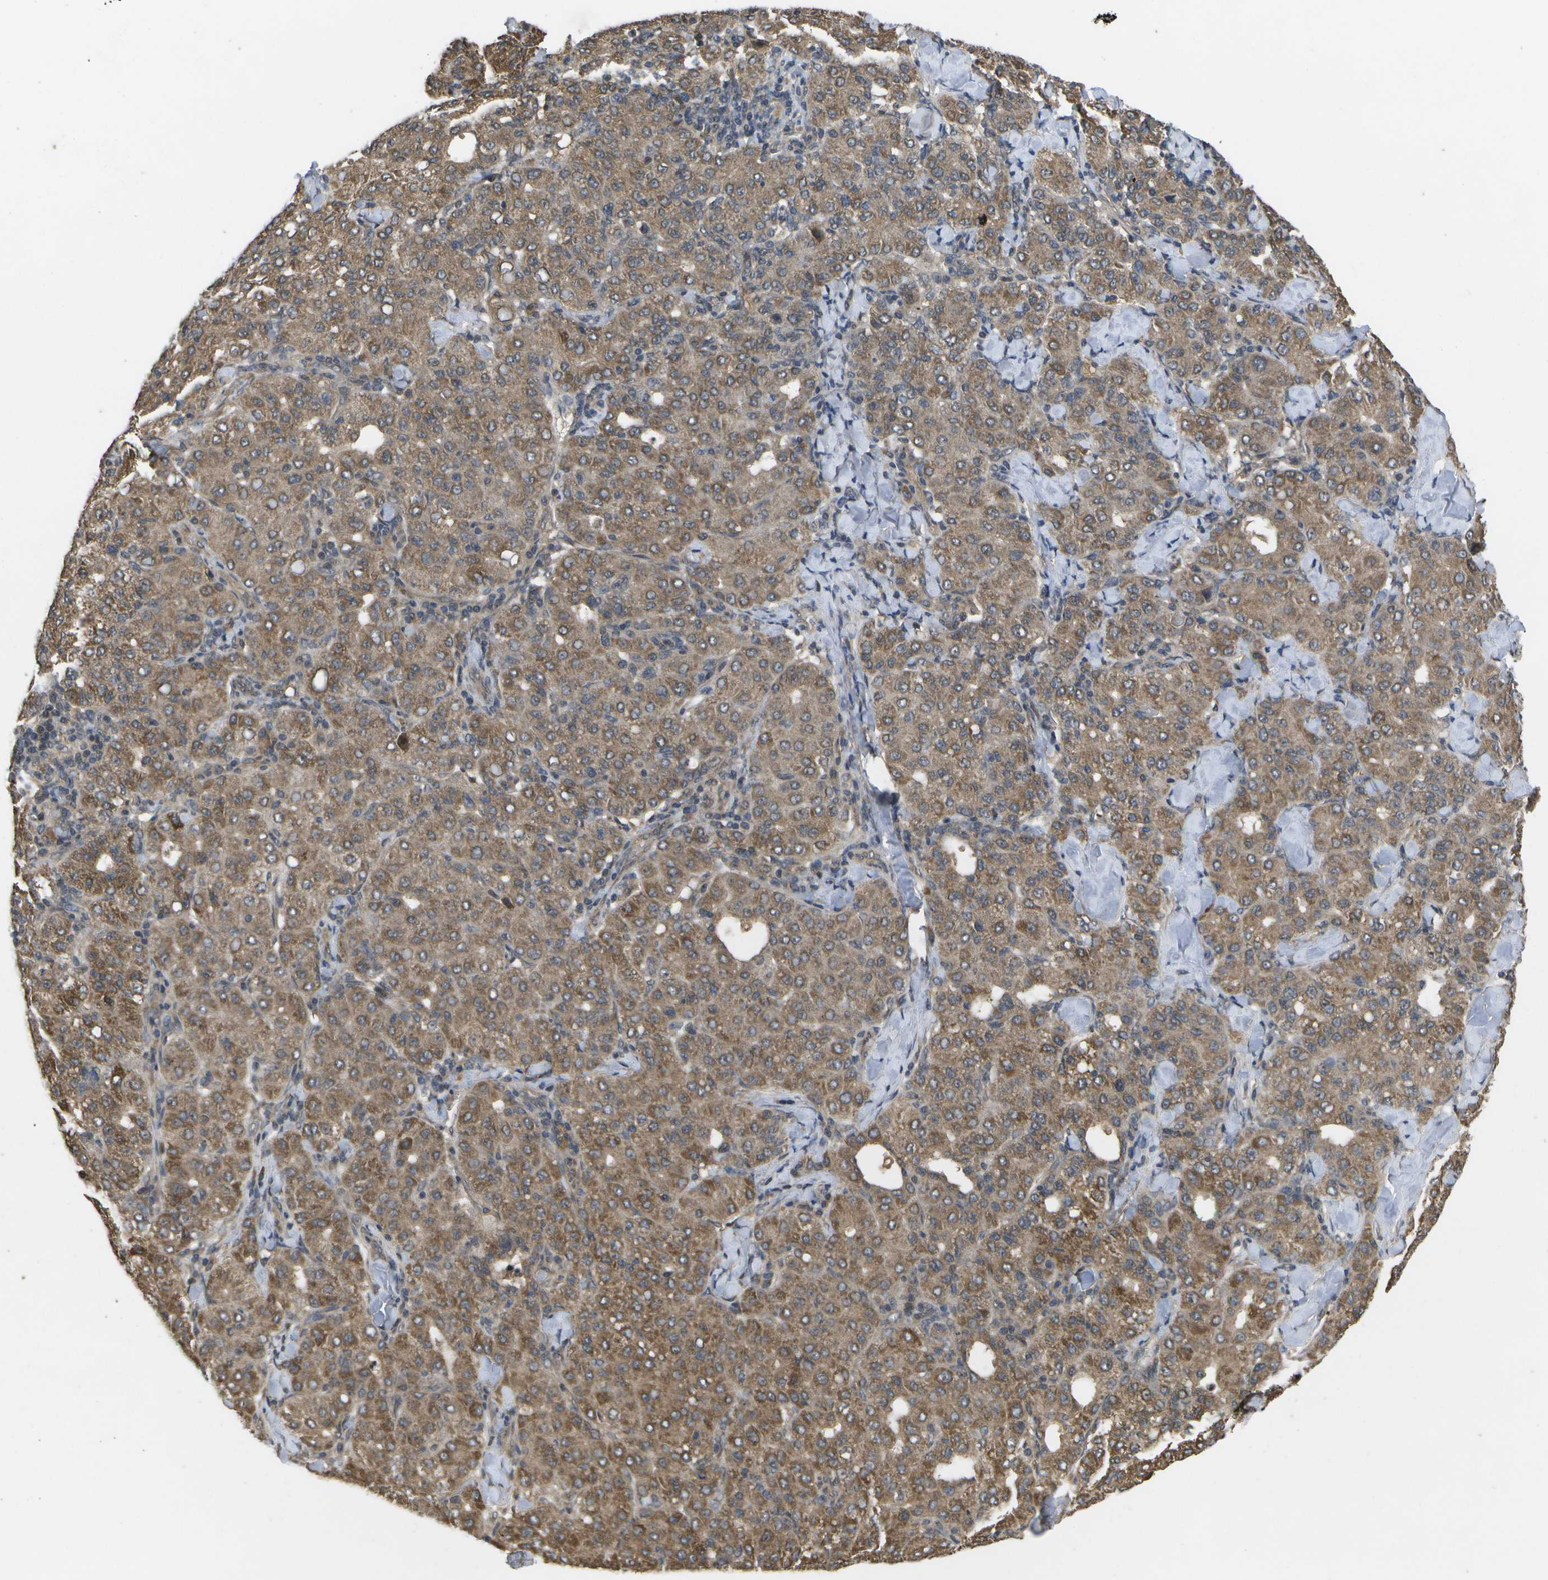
{"staining": {"intensity": "moderate", "quantity": ">75%", "location": "cytoplasmic/membranous"}, "tissue": "liver cancer", "cell_type": "Tumor cells", "image_type": "cancer", "snomed": [{"axis": "morphology", "description": "Carcinoma, Hepatocellular, NOS"}, {"axis": "topography", "description": "Liver"}], "caption": "Immunohistochemical staining of human liver cancer exhibits medium levels of moderate cytoplasmic/membranous staining in approximately >75% of tumor cells. The protein of interest is shown in brown color, while the nuclei are stained blue.", "gene": "ALAS1", "patient": {"sex": "male", "age": 65}}